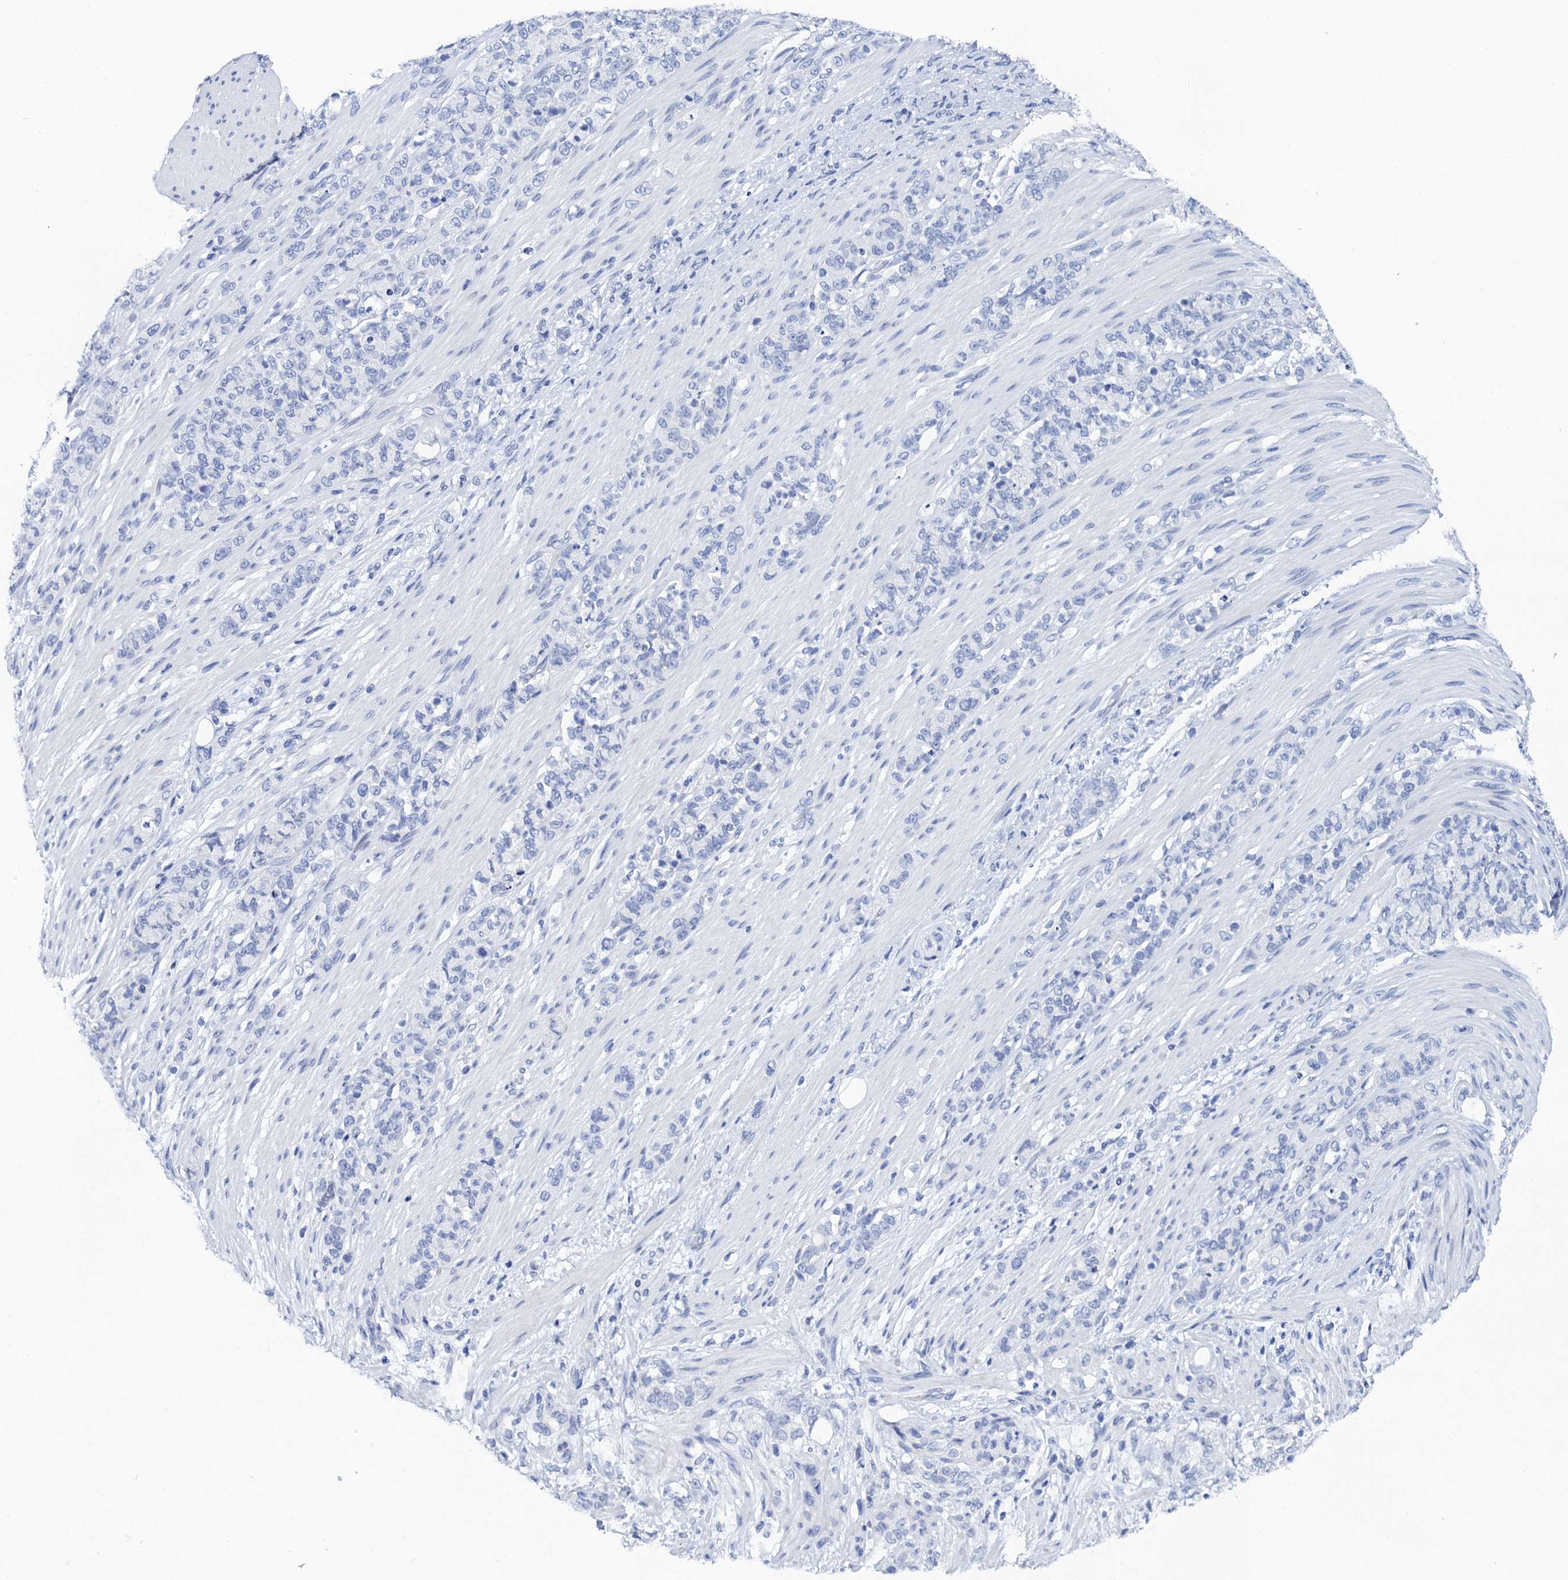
{"staining": {"intensity": "negative", "quantity": "none", "location": "none"}, "tissue": "stomach cancer", "cell_type": "Tumor cells", "image_type": "cancer", "snomed": [{"axis": "morphology", "description": "Adenocarcinoma, NOS"}, {"axis": "topography", "description": "Stomach"}], "caption": "Stomach cancer was stained to show a protein in brown. There is no significant expression in tumor cells.", "gene": "LYPD3", "patient": {"sex": "female", "age": 79}}